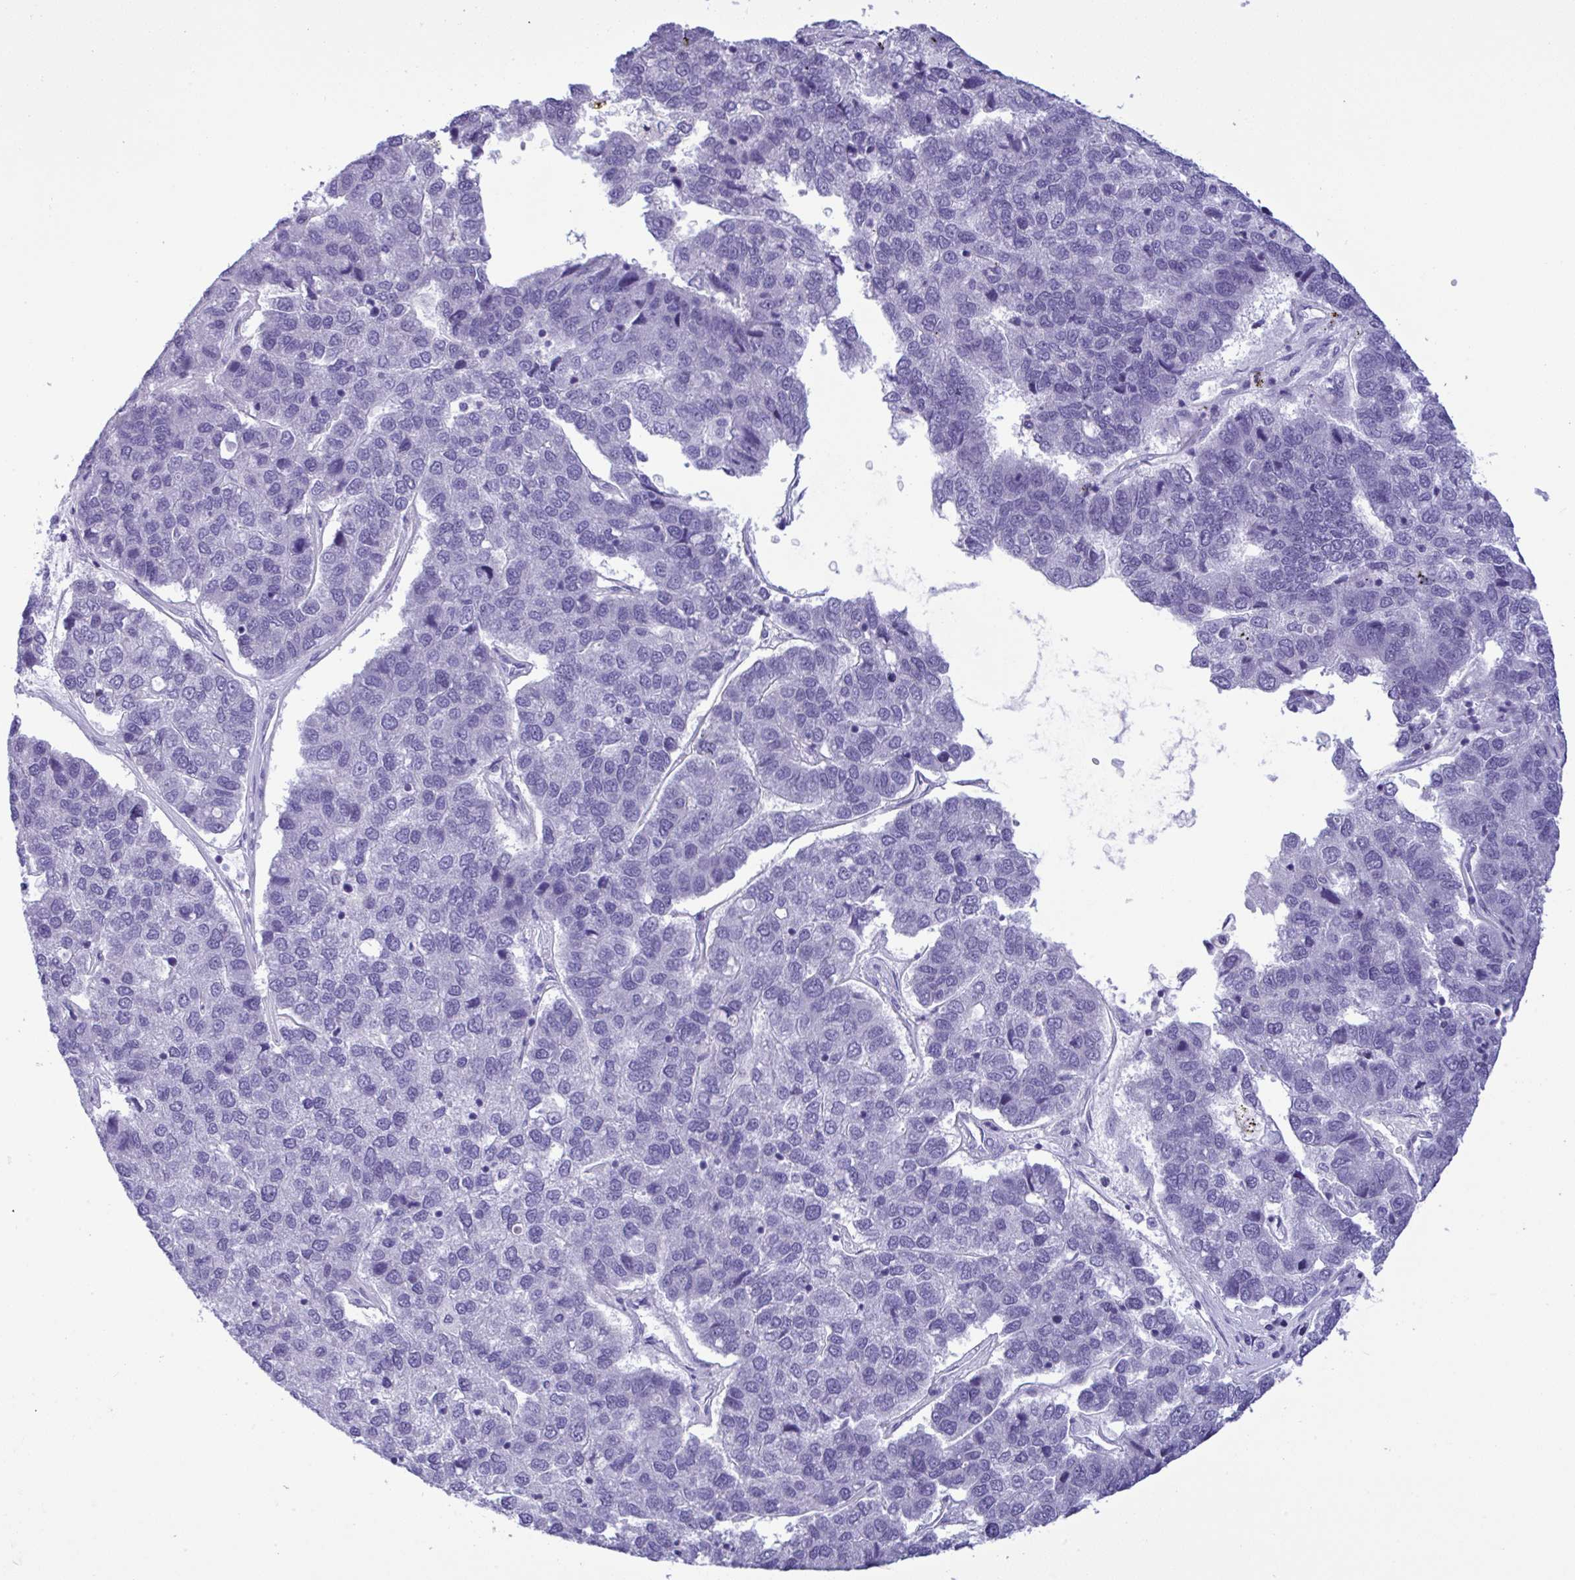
{"staining": {"intensity": "negative", "quantity": "none", "location": "none"}, "tissue": "pancreatic cancer", "cell_type": "Tumor cells", "image_type": "cancer", "snomed": [{"axis": "morphology", "description": "Adenocarcinoma, NOS"}, {"axis": "topography", "description": "Pancreas"}], "caption": "Tumor cells are negative for brown protein staining in adenocarcinoma (pancreatic). Nuclei are stained in blue.", "gene": "YBX2", "patient": {"sex": "female", "age": 61}}